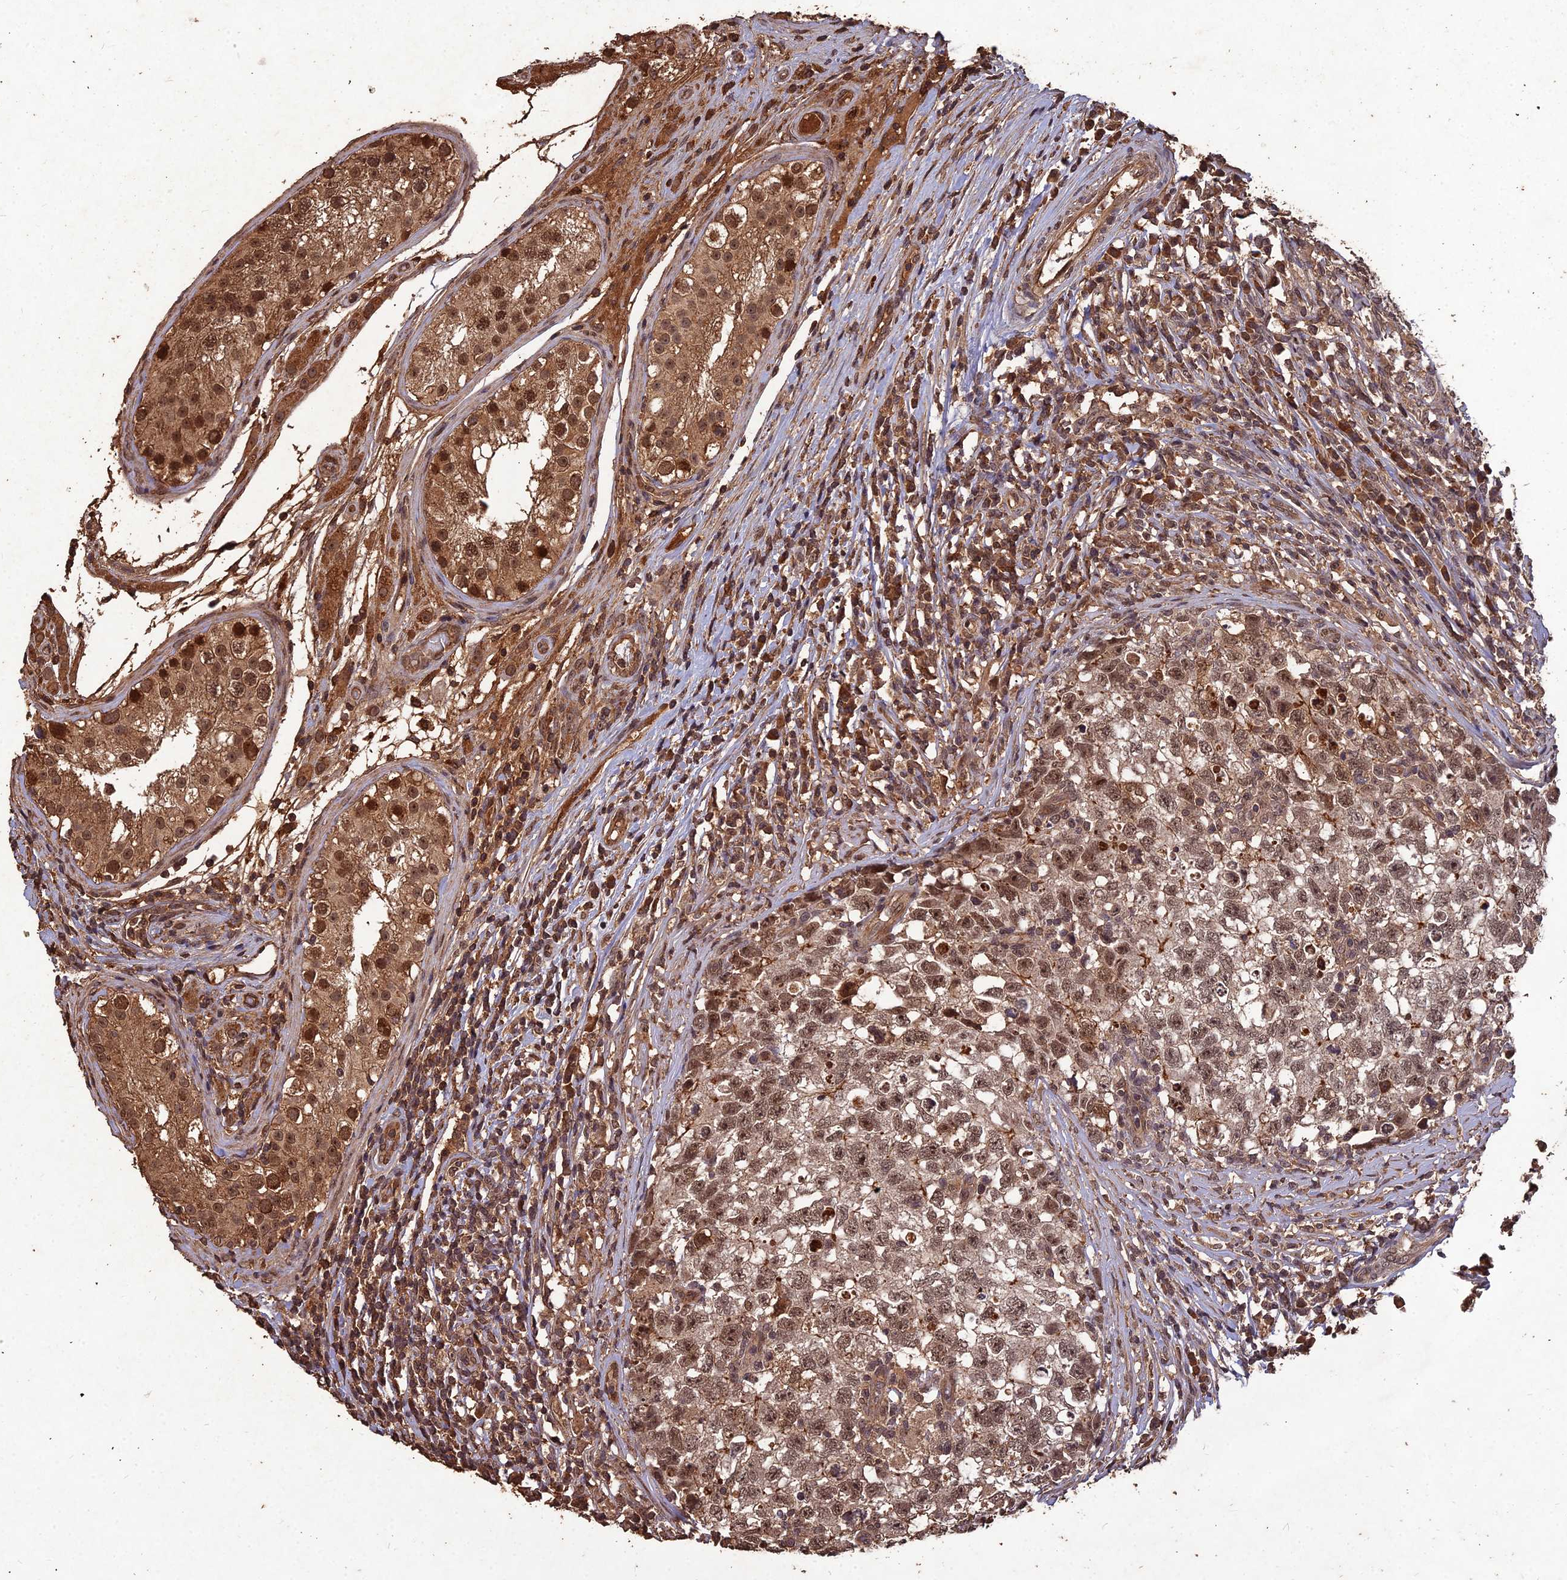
{"staining": {"intensity": "moderate", "quantity": ">75%", "location": "nuclear"}, "tissue": "testis cancer", "cell_type": "Tumor cells", "image_type": "cancer", "snomed": [{"axis": "morphology", "description": "Seminoma, NOS"}, {"axis": "morphology", "description": "Carcinoma, Embryonal, NOS"}, {"axis": "topography", "description": "Testis"}], "caption": "Human testis cancer stained with a protein marker demonstrates moderate staining in tumor cells.", "gene": "SYMPK", "patient": {"sex": "male", "age": 29}}